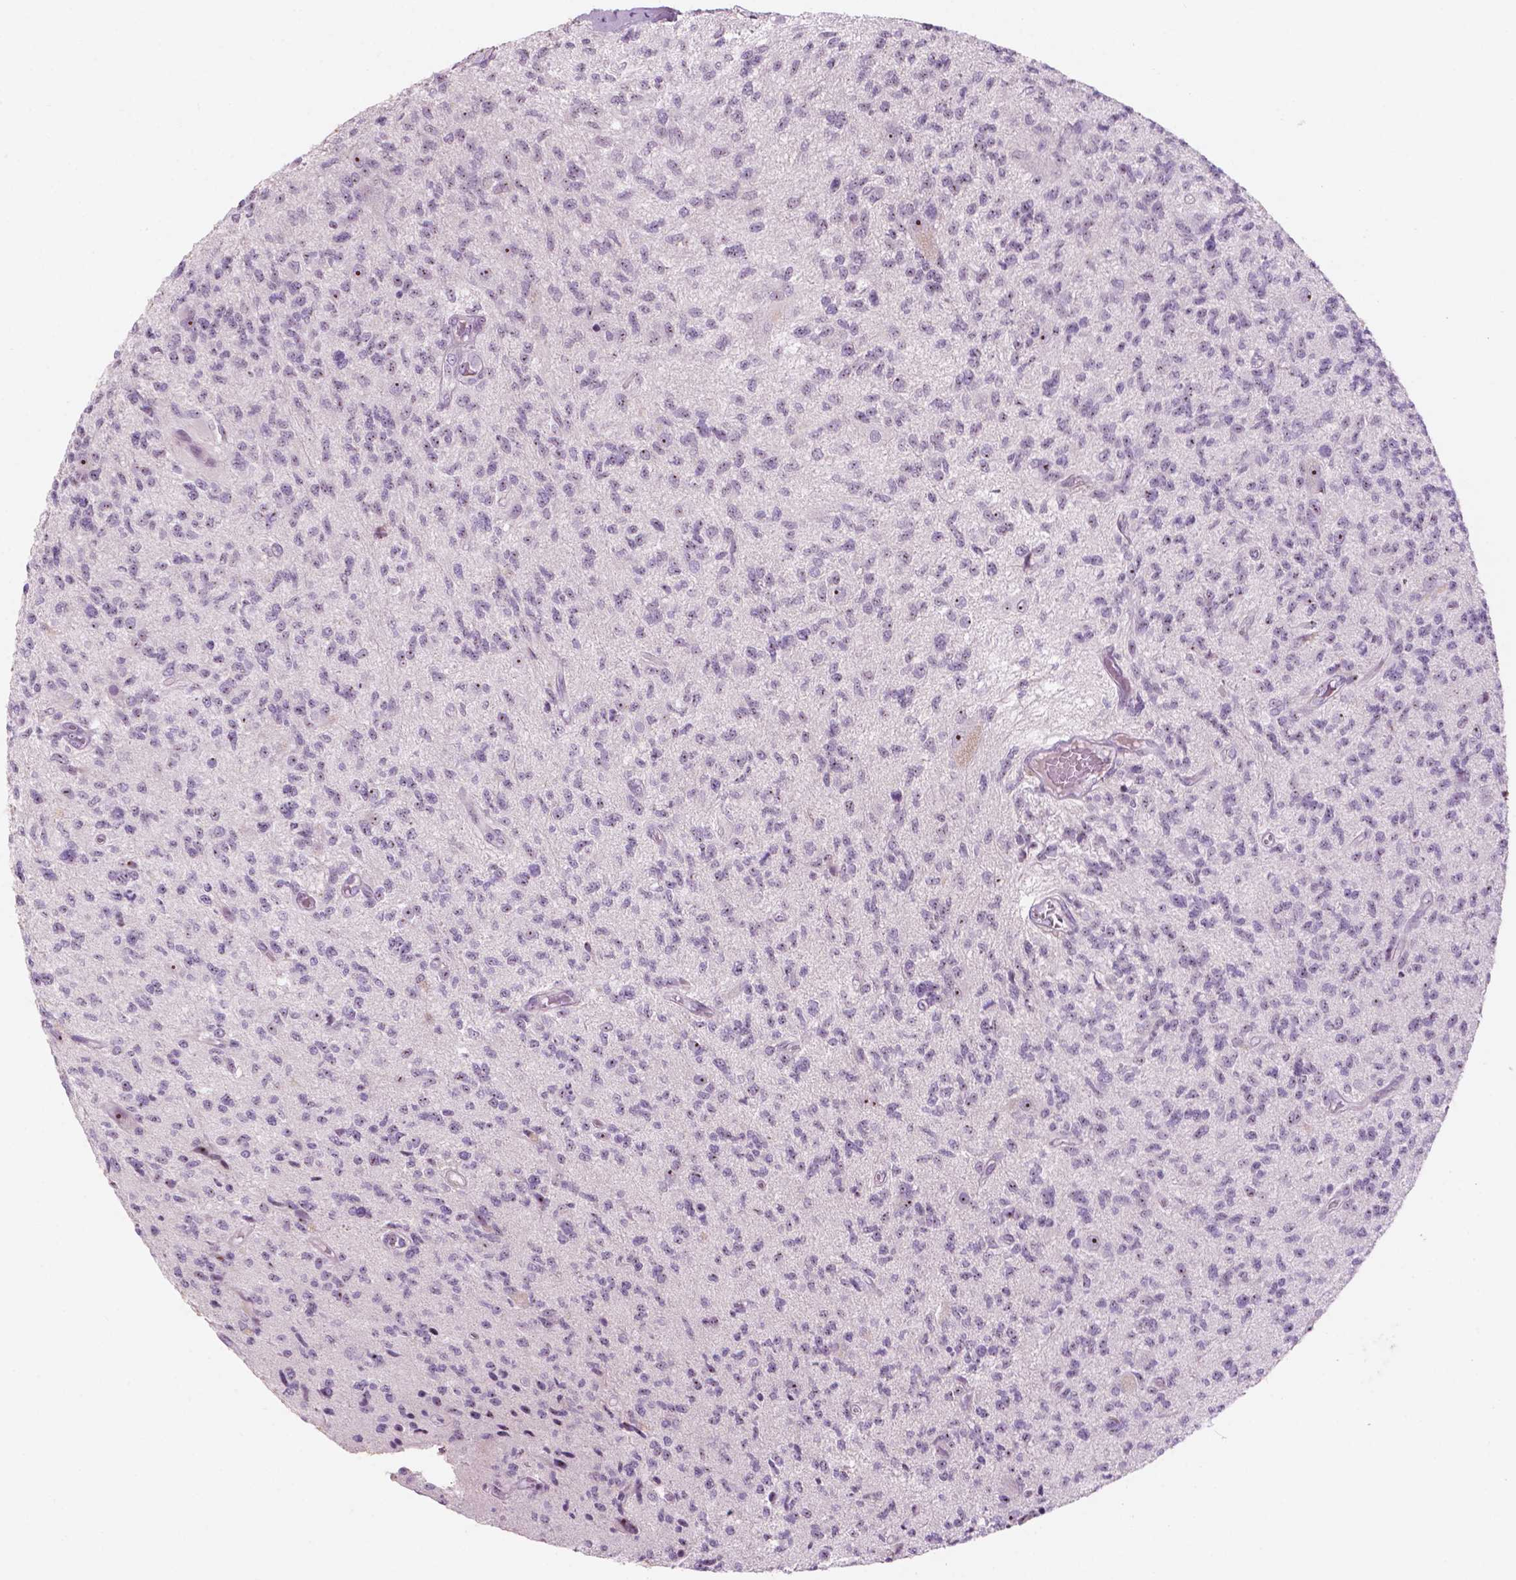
{"staining": {"intensity": "negative", "quantity": "none", "location": "none"}, "tissue": "glioma", "cell_type": "Tumor cells", "image_type": "cancer", "snomed": [{"axis": "morphology", "description": "Glioma, malignant, High grade"}, {"axis": "topography", "description": "Brain"}], "caption": "DAB immunohistochemical staining of human malignant high-grade glioma reveals no significant expression in tumor cells.", "gene": "ZNF853", "patient": {"sex": "male", "age": 56}}